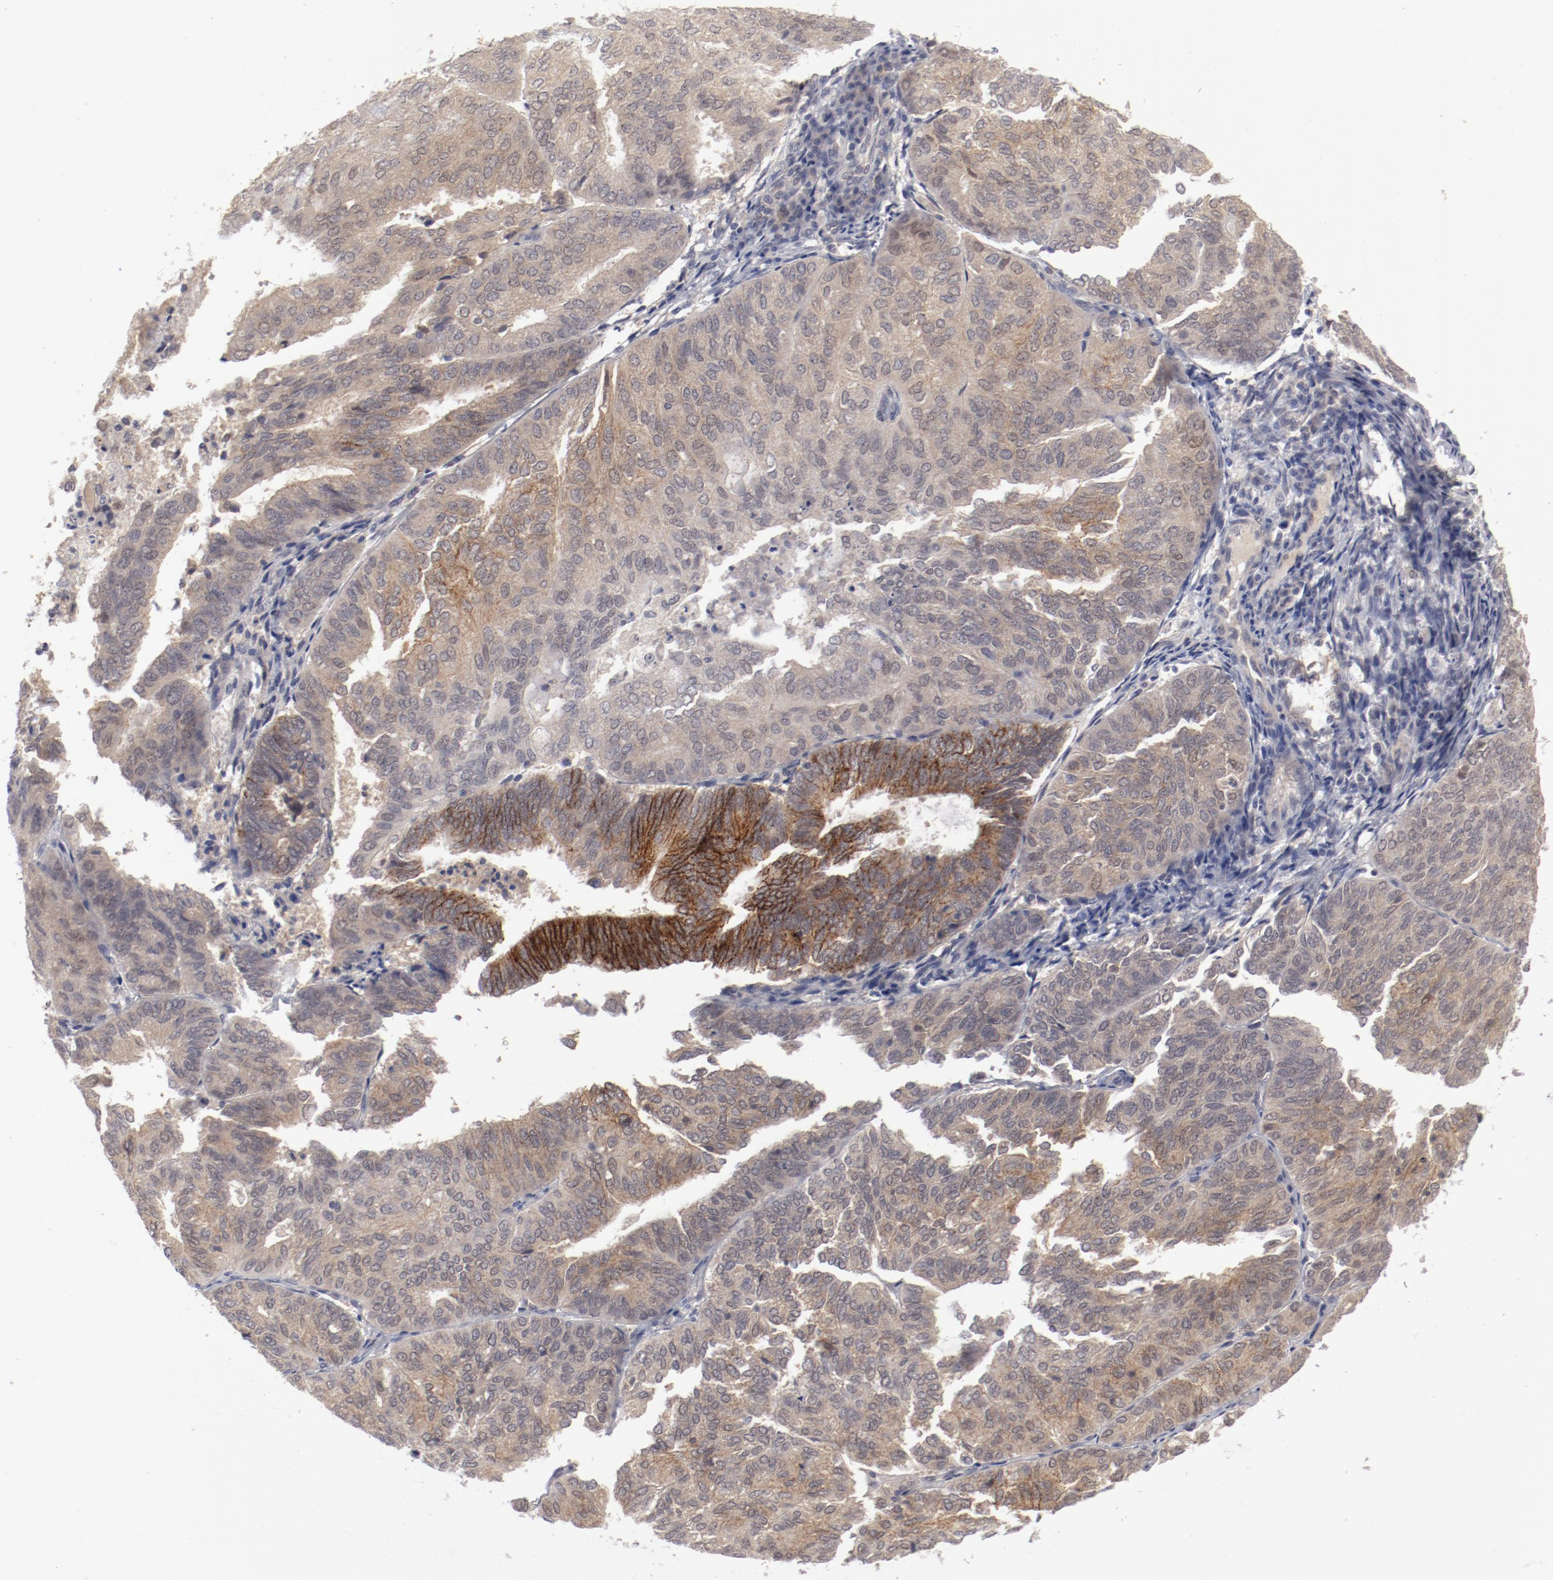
{"staining": {"intensity": "moderate", "quantity": "<25%", "location": "cytoplasmic/membranous"}, "tissue": "endometrial cancer", "cell_type": "Tumor cells", "image_type": "cancer", "snomed": [{"axis": "morphology", "description": "Adenocarcinoma, NOS"}, {"axis": "topography", "description": "Endometrium"}], "caption": "Protein expression analysis of endometrial cancer (adenocarcinoma) reveals moderate cytoplasmic/membranous positivity in approximately <25% of tumor cells.", "gene": "SH3BGR", "patient": {"sex": "female", "age": 59}}